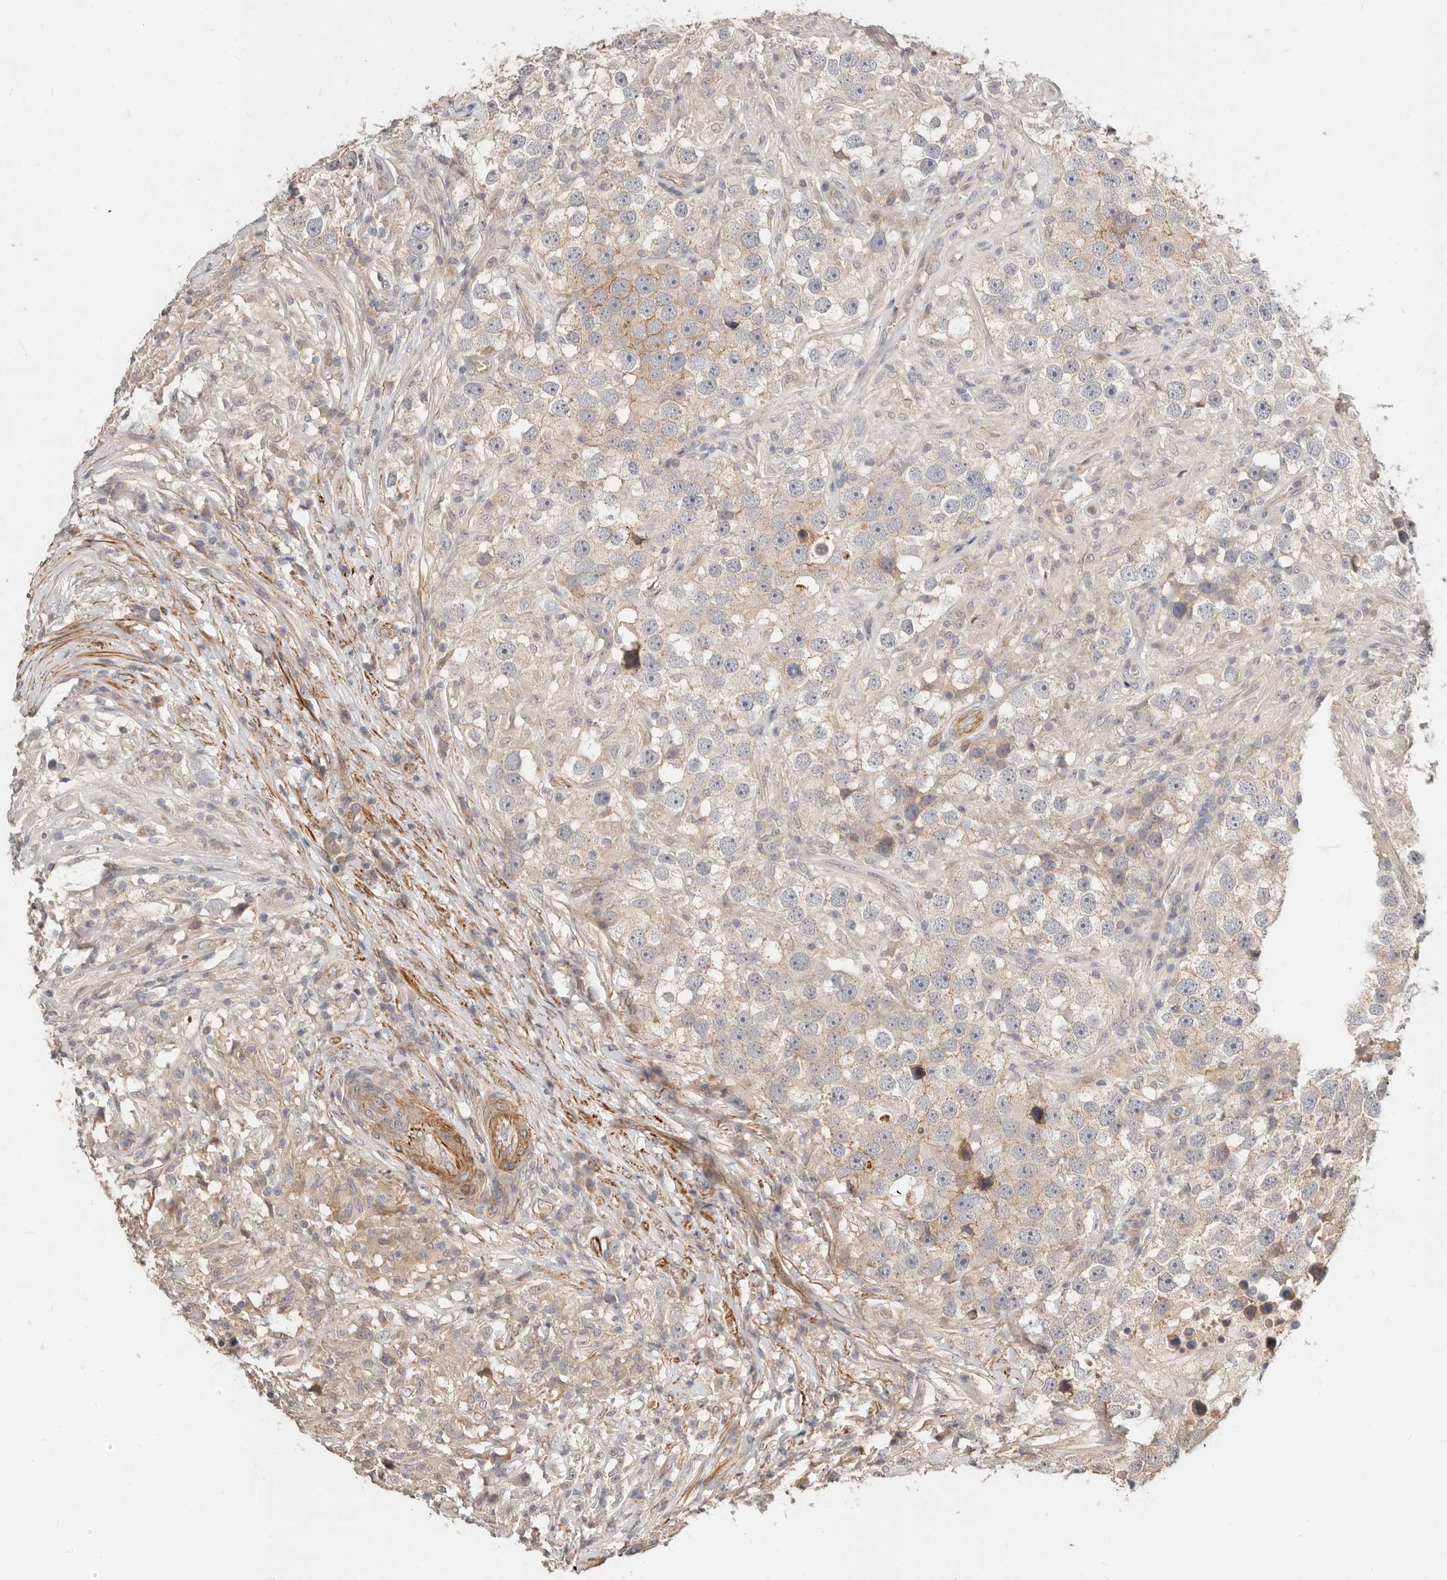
{"staining": {"intensity": "weak", "quantity": "25%-75%", "location": "cytoplasmic/membranous"}, "tissue": "testis cancer", "cell_type": "Tumor cells", "image_type": "cancer", "snomed": [{"axis": "morphology", "description": "Seminoma, NOS"}, {"axis": "topography", "description": "Testis"}], "caption": "Protein expression analysis of seminoma (testis) shows weak cytoplasmic/membranous expression in approximately 25%-75% of tumor cells. The protein is shown in brown color, while the nuclei are stained blue.", "gene": "ZRANB1", "patient": {"sex": "male", "age": 49}}